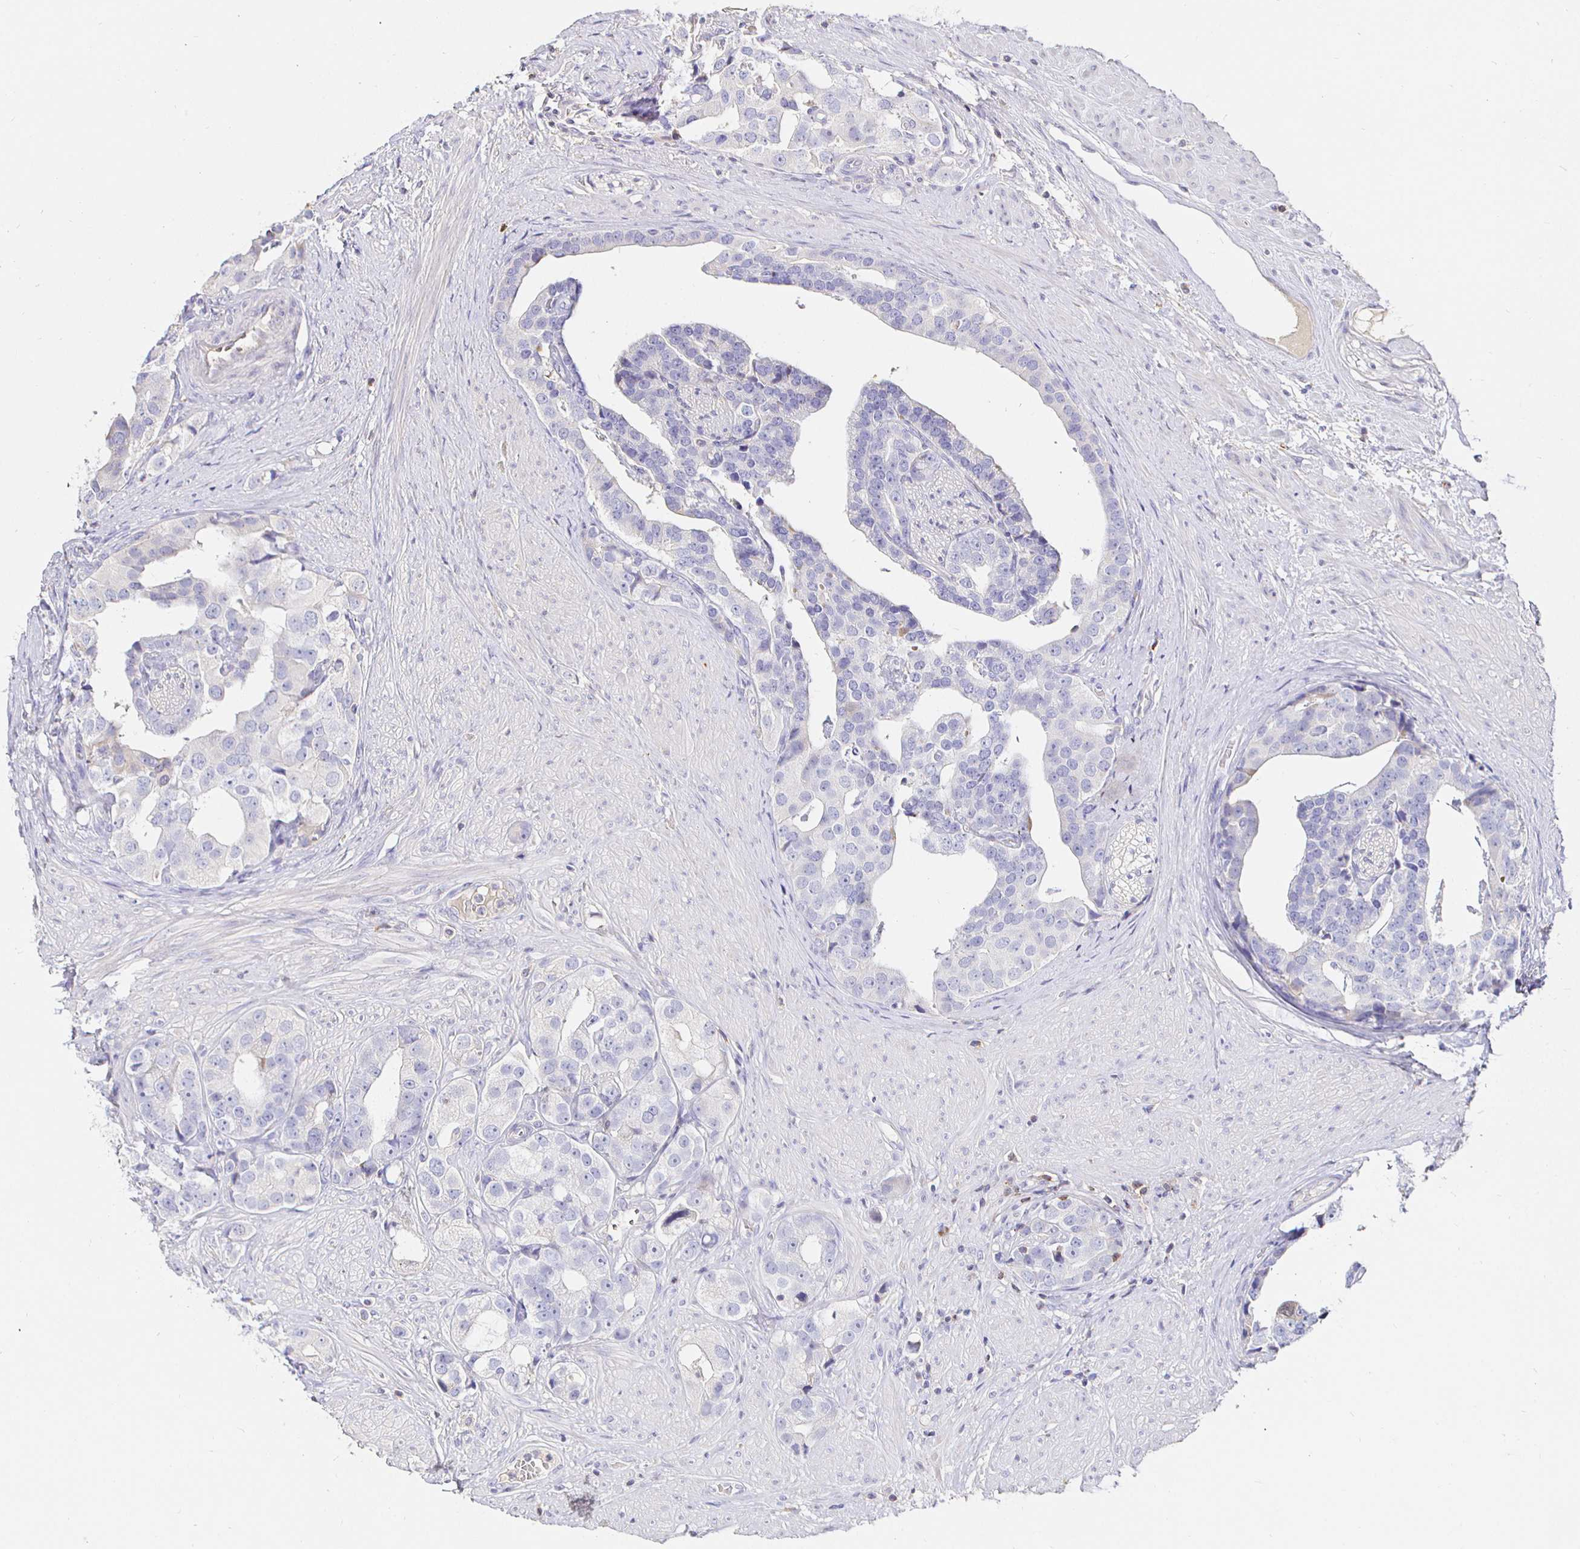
{"staining": {"intensity": "negative", "quantity": "none", "location": "none"}, "tissue": "prostate cancer", "cell_type": "Tumor cells", "image_type": "cancer", "snomed": [{"axis": "morphology", "description": "Adenocarcinoma, High grade"}, {"axis": "topography", "description": "Prostate"}], "caption": "An image of prostate adenocarcinoma (high-grade) stained for a protein displays no brown staining in tumor cells.", "gene": "CXCR3", "patient": {"sex": "male", "age": 71}}